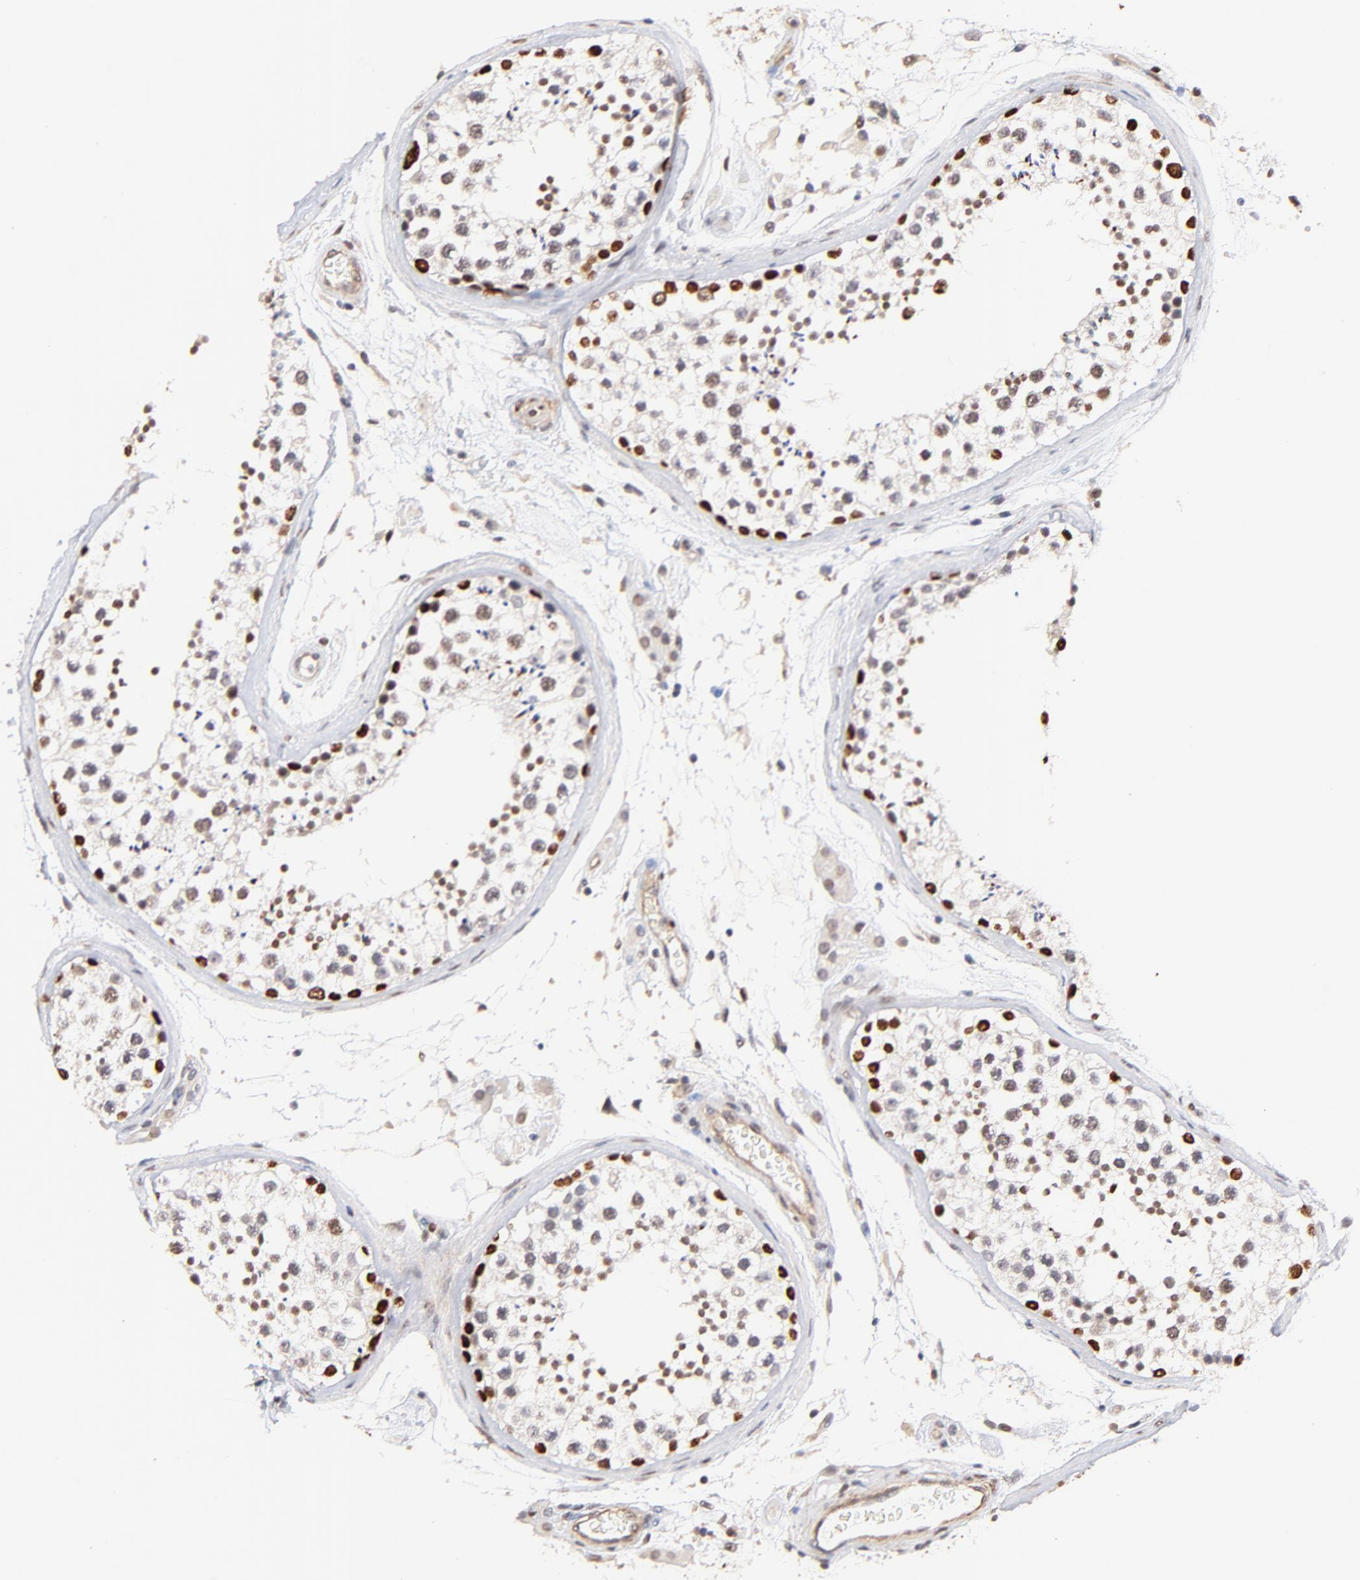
{"staining": {"intensity": "strong", "quantity": "<25%", "location": "nuclear"}, "tissue": "testis", "cell_type": "Cells in seminiferous ducts", "image_type": "normal", "snomed": [{"axis": "morphology", "description": "Normal tissue, NOS"}, {"axis": "topography", "description": "Testis"}], "caption": "This histopathology image reveals immunohistochemistry staining of unremarkable testis, with medium strong nuclear positivity in about <25% of cells in seminiferous ducts.", "gene": "ZFP92", "patient": {"sex": "male", "age": 46}}